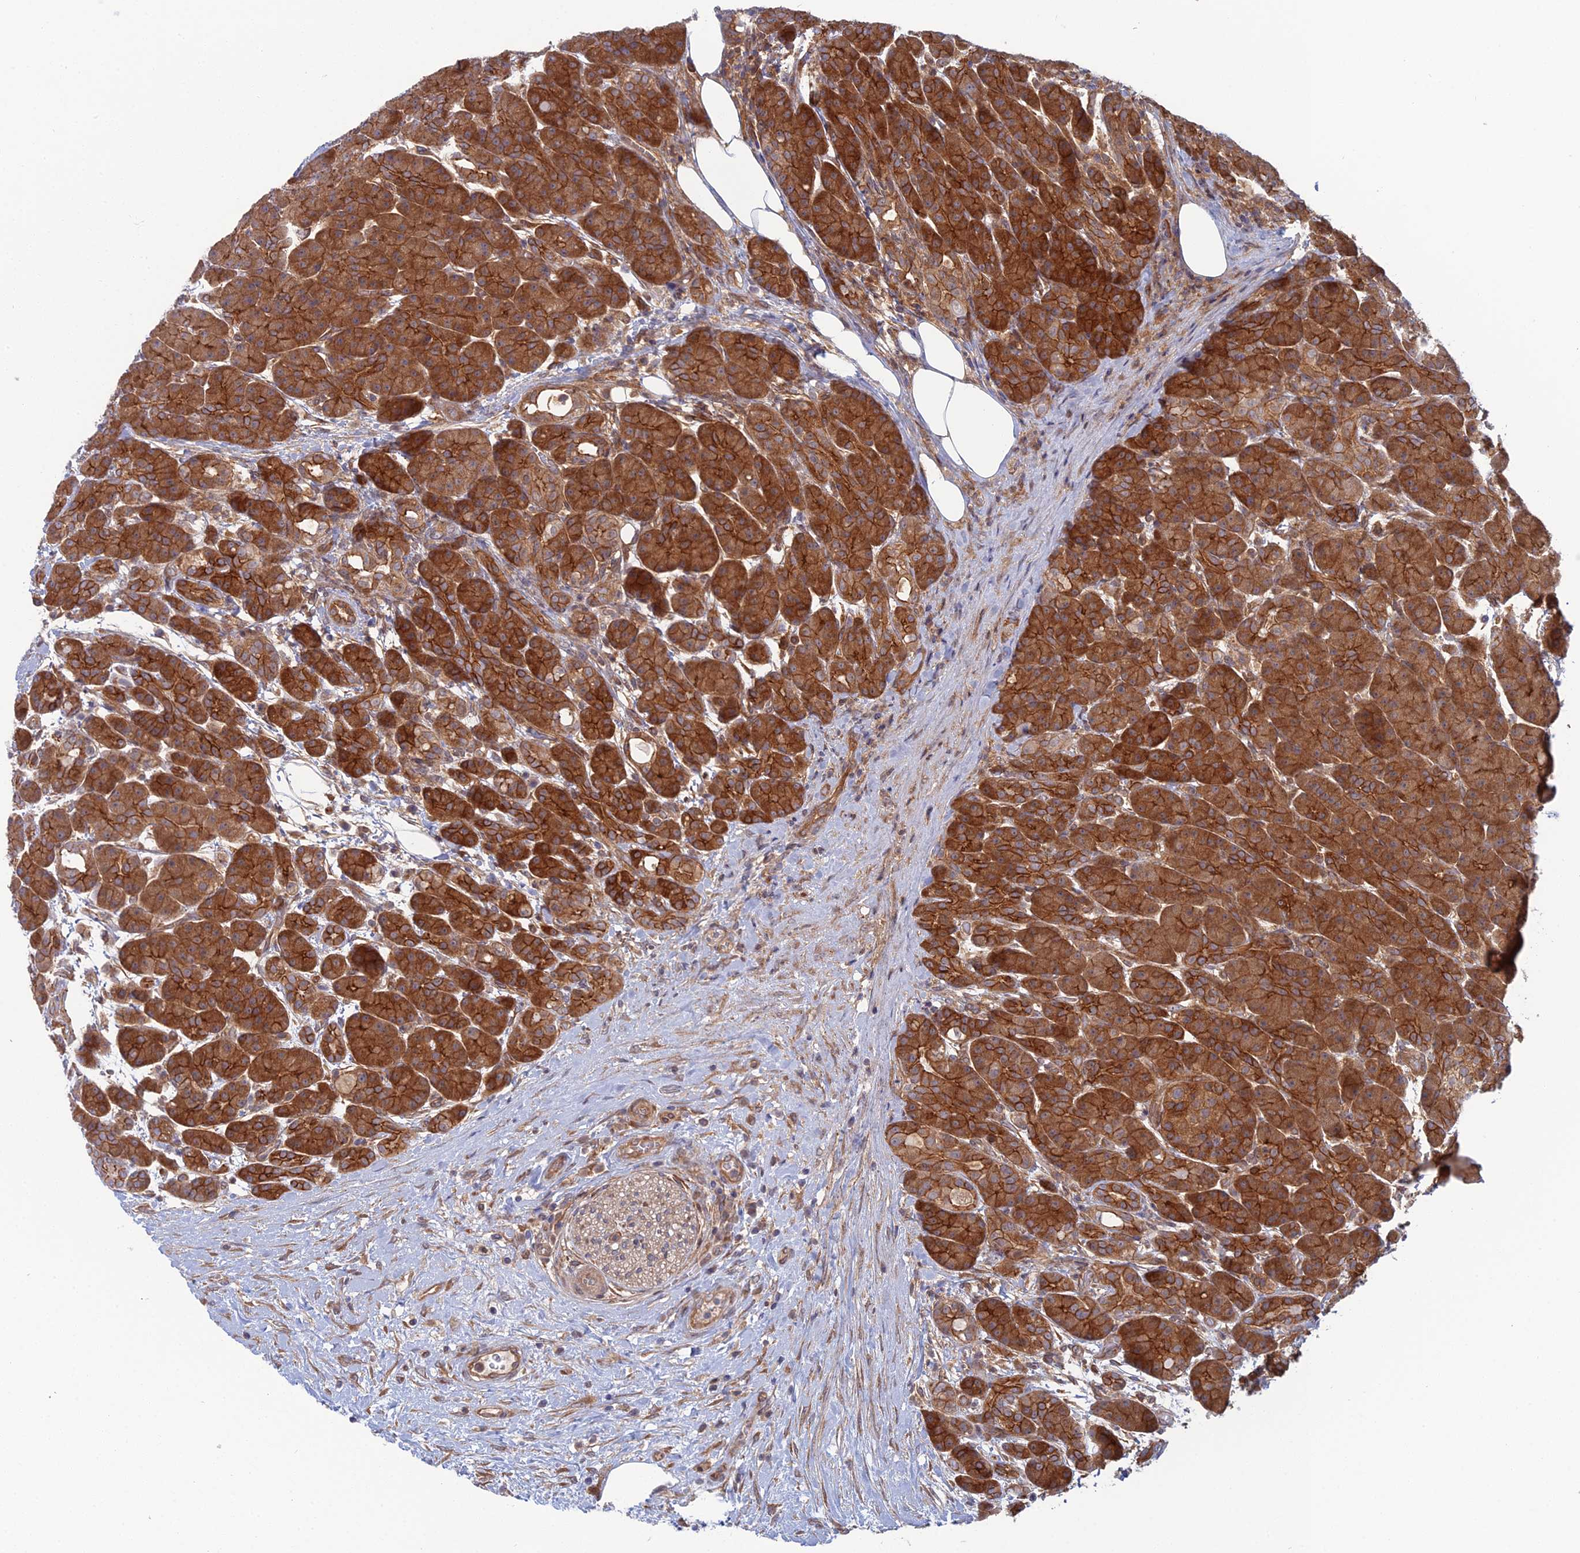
{"staining": {"intensity": "strong", "quantity": ">75%", "location": "cytoplasmic/membranous"}, "tissue": "pancreas", "cell_type": "Exocrine glandular cells", "image_type": "normal", "snomed": [{"axis": "morphology", "description": "Normal tissue, NOS"}, {"axis": "topography", "description": "Pancreas"}], "caption": "IHC histopathology image of normal pancreas: pancreas stained using immunohistochemistry (IHC) reveals high levels of strong protein expression localized specifically in the cytoplasmic/membranous of exocrine glandular cells, appearing as a cytoplasmic/membranous brown color.", "gene": "ABHD1", "patient": {"sex": "male", "age": 63}}